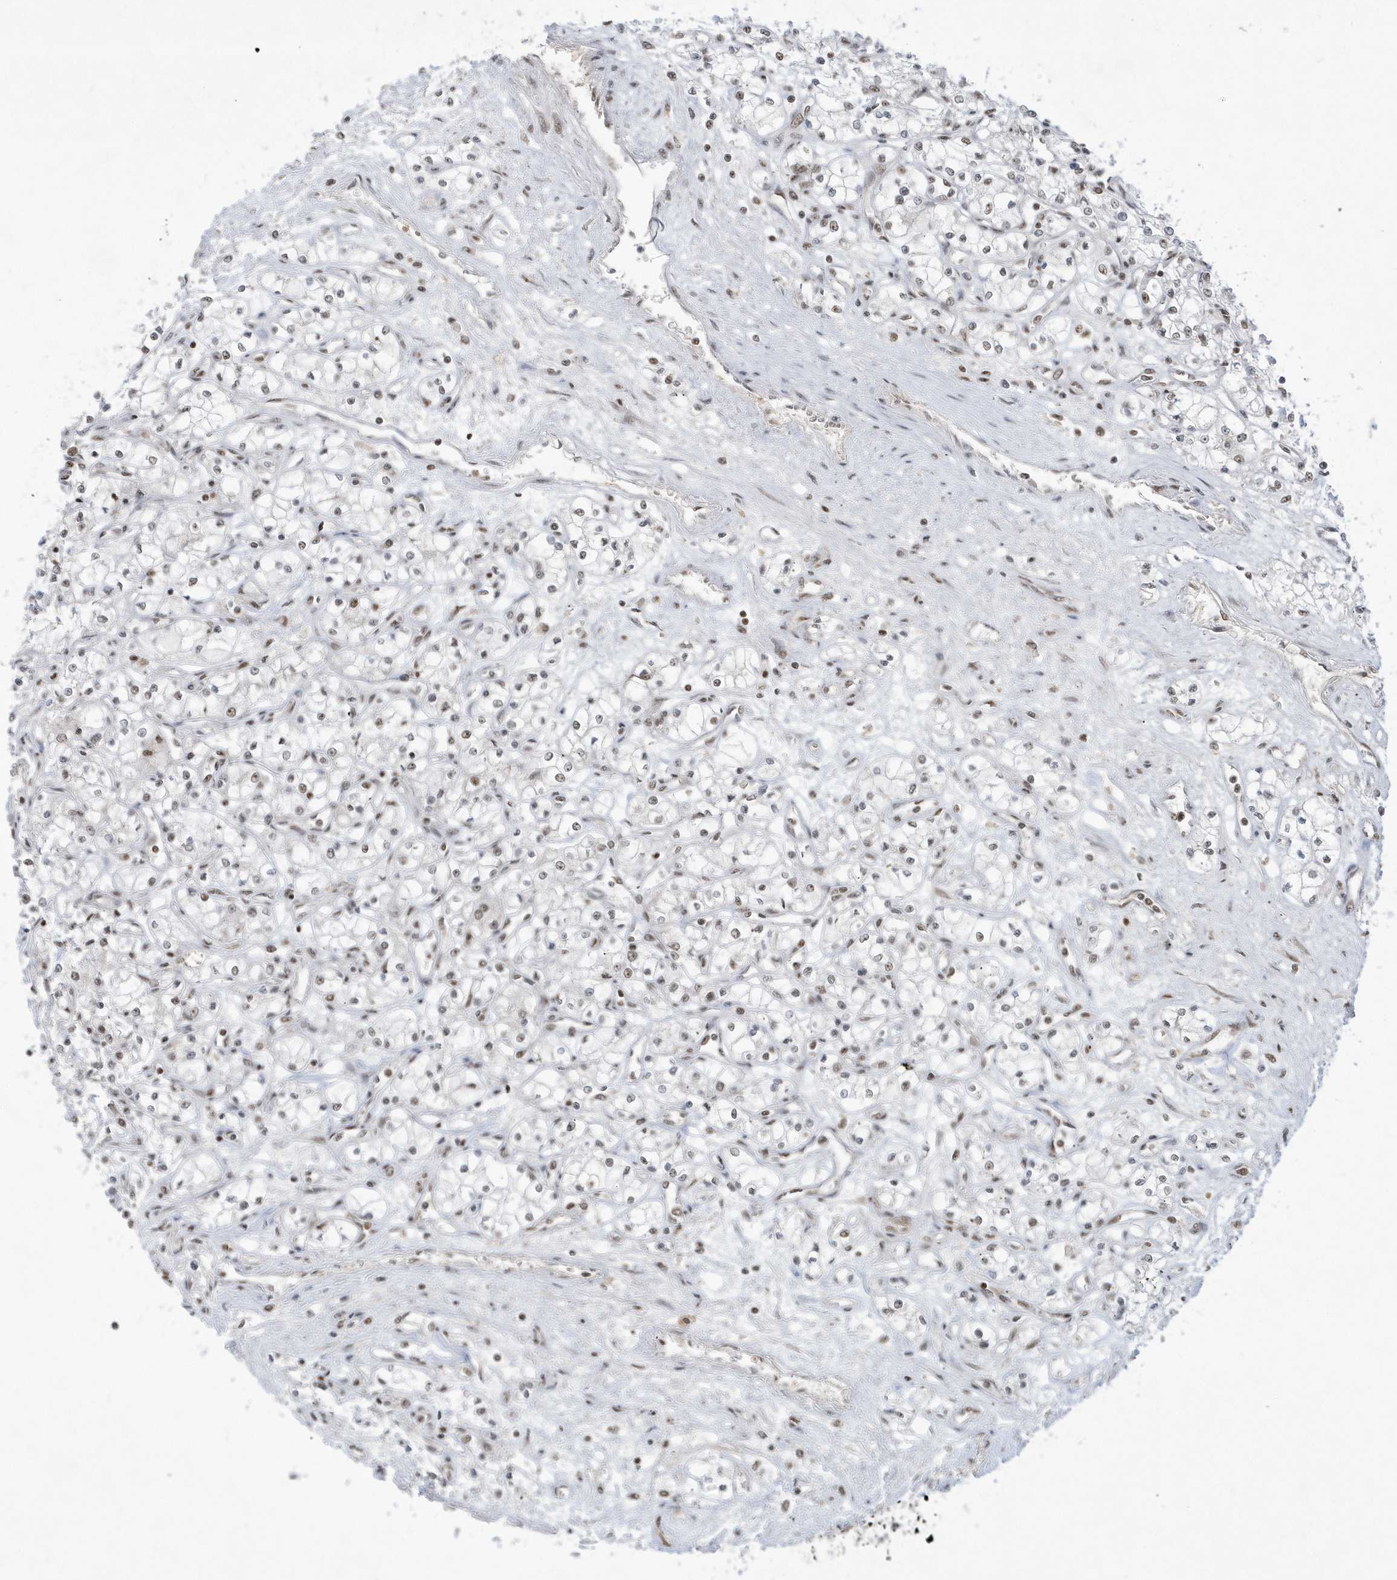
{"staining": {"intensity": "moderate", "quantity": "25%-75%", "location": "nuclear"}, "tissue": "renal cancer", "cell_type": "Tumor cells", "image_type": "cancer", "snomed": [{"axis": "morphology", "description": "Adenocarcinoma, NOS"}, {"axis": "topography", "description": "Kidney"}], "caption": "Immunohistochemical staining of adenocarcinoma (renal) exhibits medium levels of moderate nuclear protein staining in about 25%-75% of tumor cells.", "gene": "PPIL2", "patient": {"sex": "male", "age": 59}}